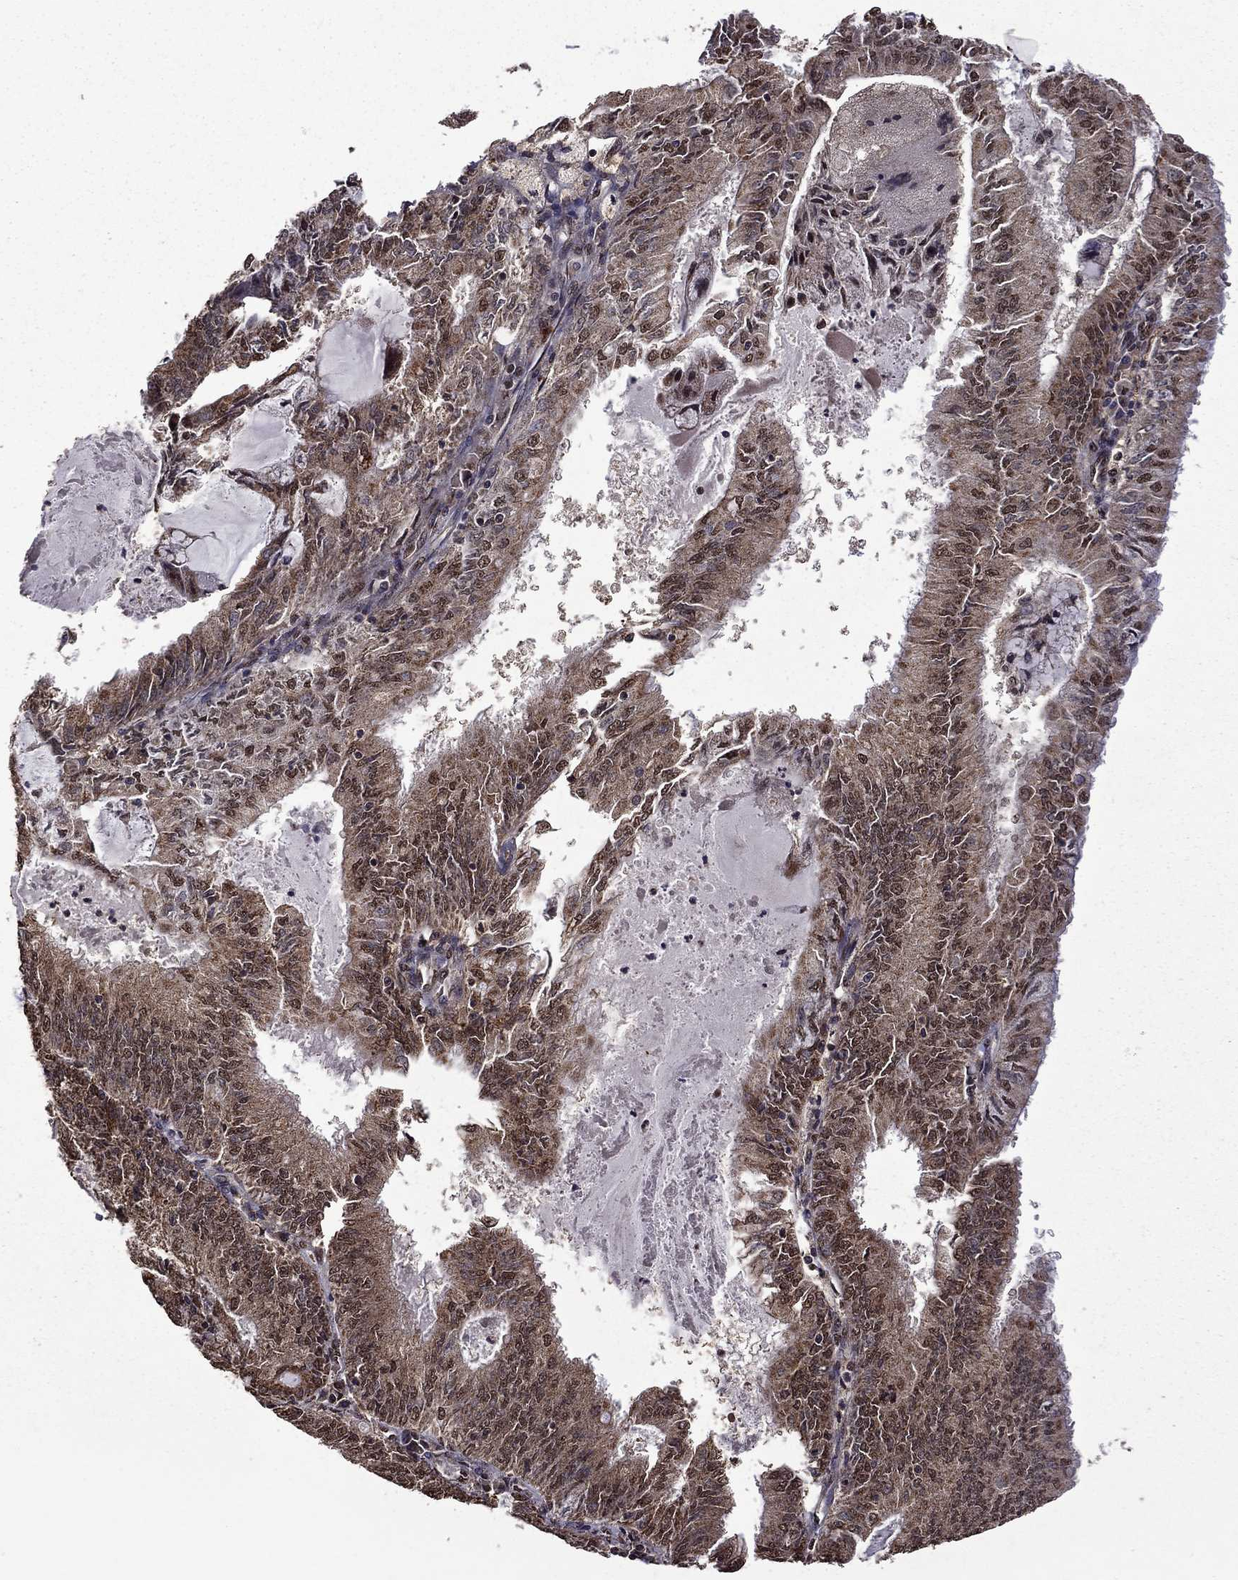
{"staining": {"intensity": "moderate", "quantity": ">75%", "location": "cytoplasmic/membranous,nuclear"}, "tissue": "endometrial cancer", "cell_type": "Tumor cells", "image_type": "cancer", "snomed": [{"axis": "morphology", "description": "Adenocarcinoma, NOS"}, {"axis": "topography", "description": "Endometrium"}], "caption": "Endometrial cancer (adenocarcinoma) stained for a protein displays moderate cytoplasmic/membranous and nuclear positivity in tumor cells.", "gene": "ITM2B", "patient": {"sex": "female", "age": 57}}